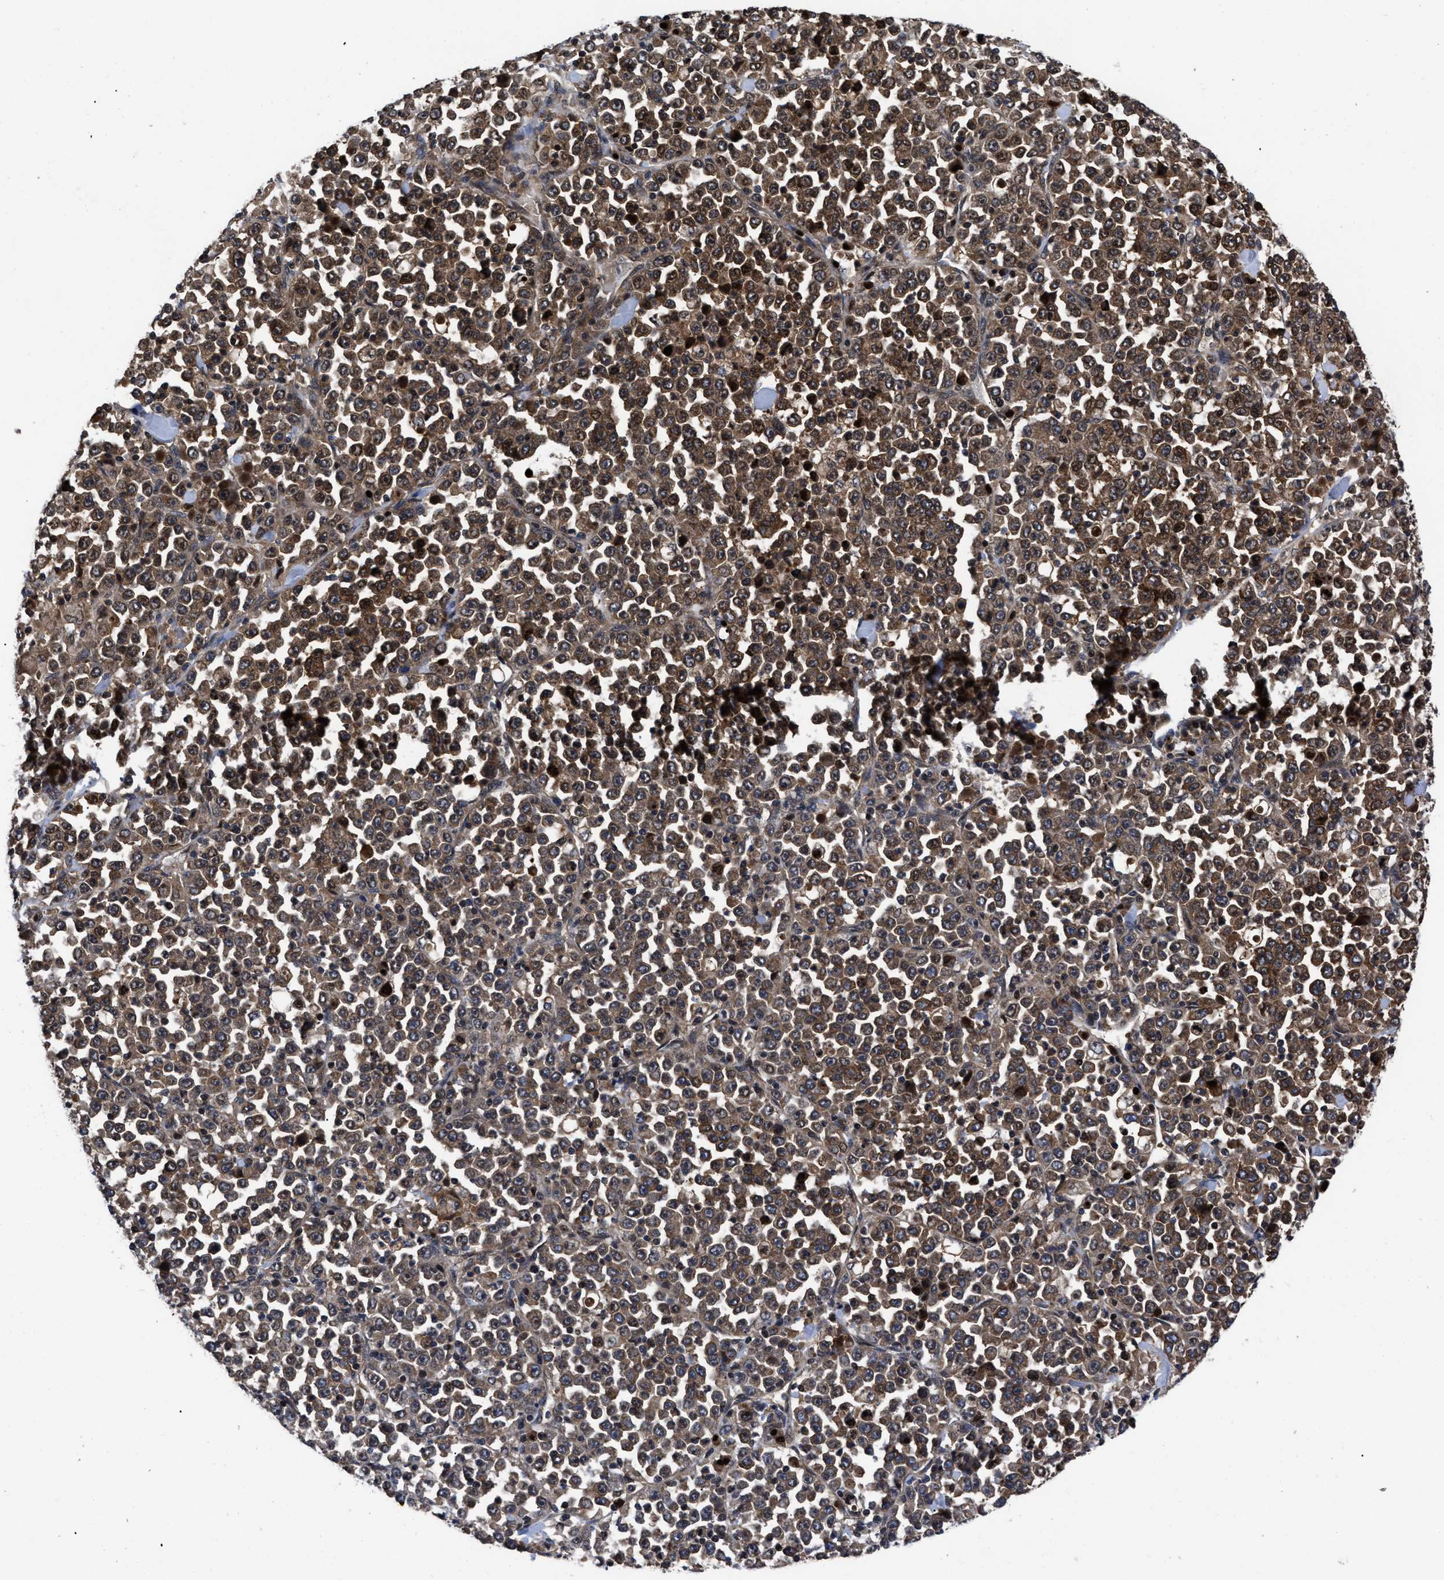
{"staining": {"intensity": "strong", "quantity": ">75%", "location": "cytoplasmic/membranous"}, "tissue": "stomach cancer", "cell_type": "Tumor cells", "image_type": "cancer", "snomed": [{"axis": "morphology", "description": "Normal tissue, NOS"}, {"axis": "morphology", "description": "Adenocarcinoma, NOS"}, {"axis": "topography", "description": "Stomach, upper"}, {"axis": "topography", "description": "Stomach"}], "caption": "Protein expression analysis of human stomach cancer reveals strong cytoplasmic/membranous expression in about >75% of tumor cells.", "gene": "FAM200A", "patient": {"sex": "male", "age": 59}}